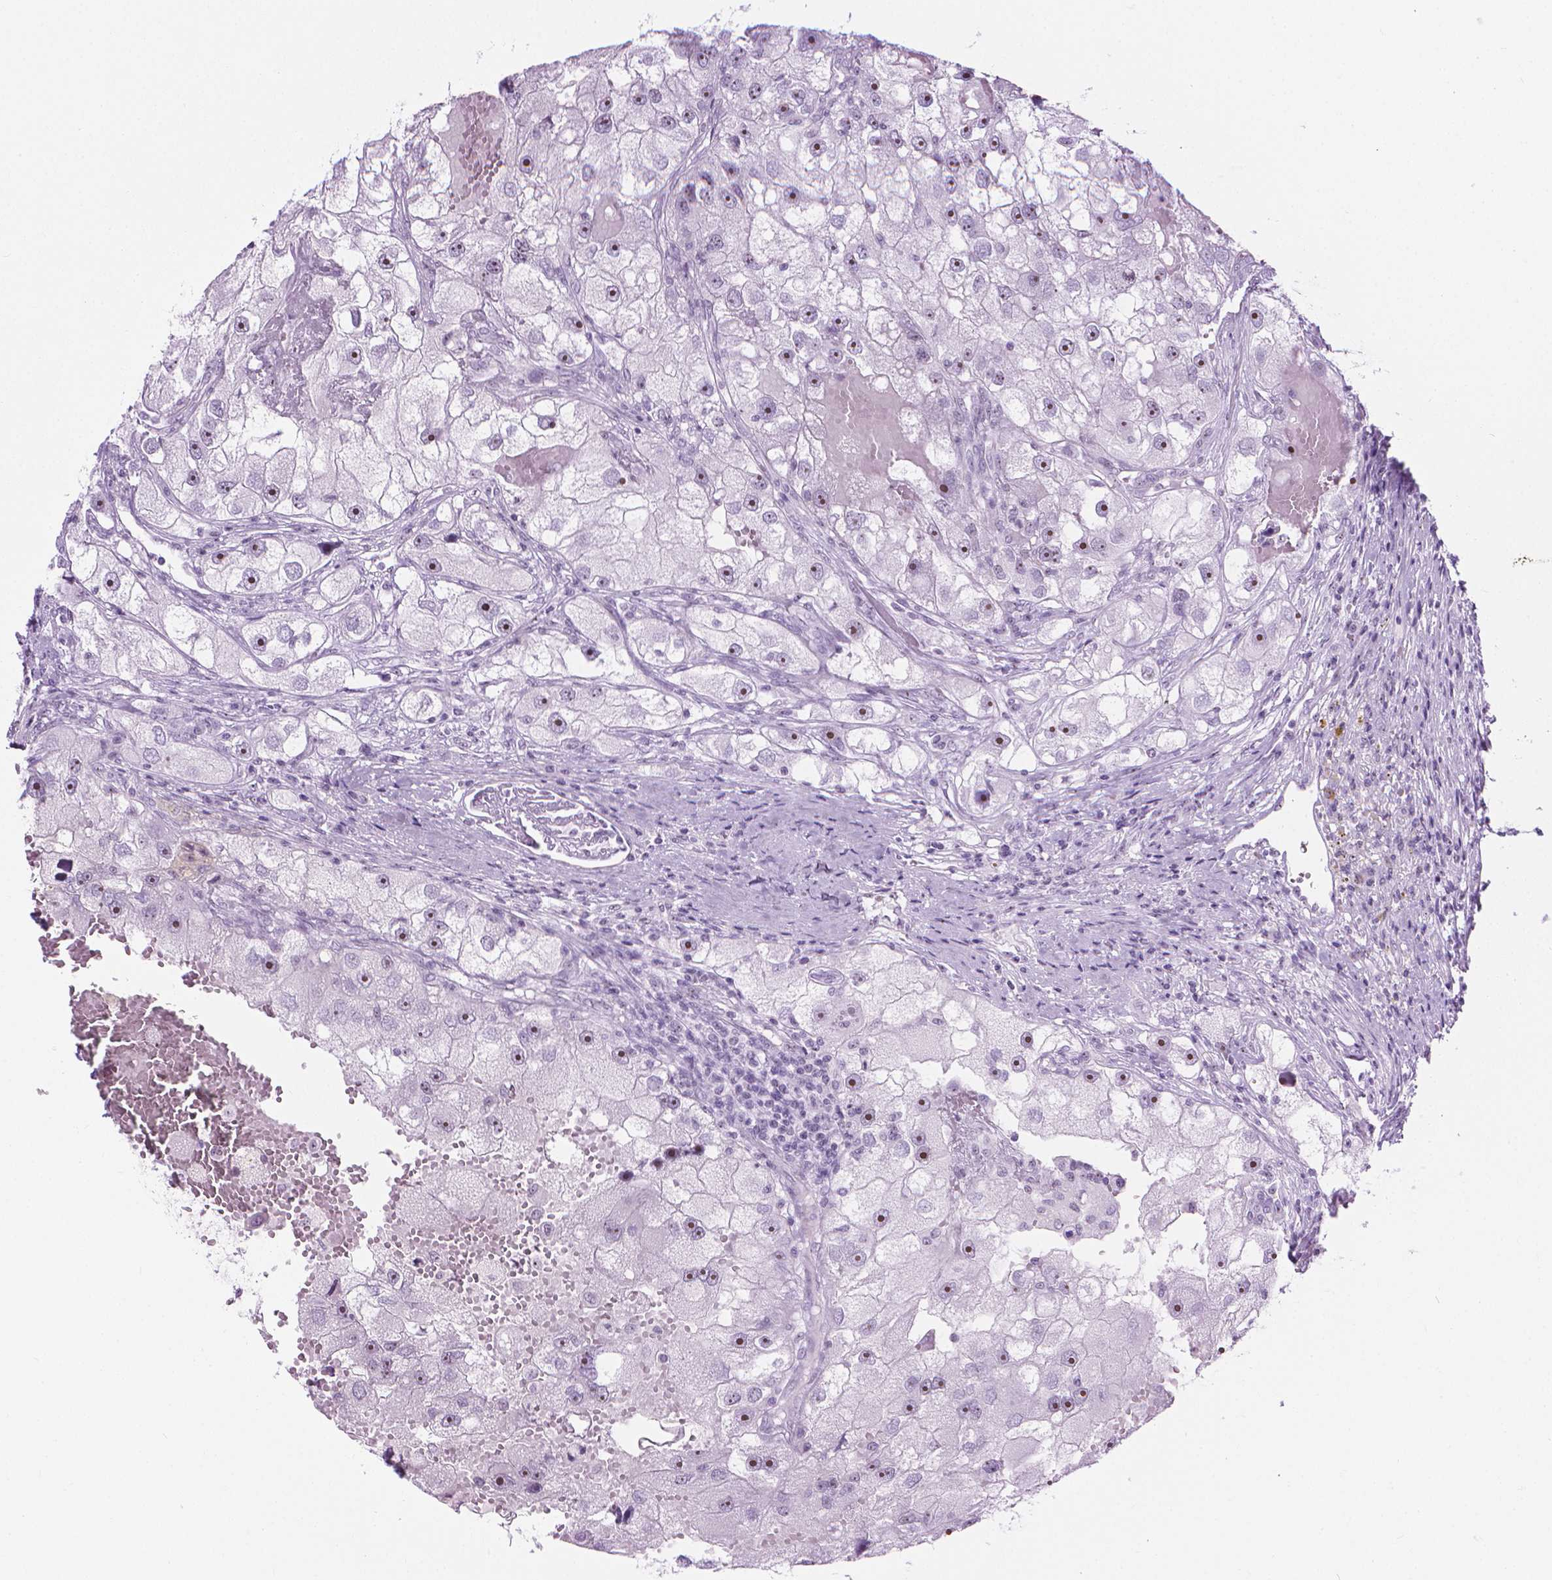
{"staining": {"intensity": "moderate", "quantity": "25%-75%", "location": "nuclear"}, "tissue": "renal cancer", "cell_type": "Tumor cells", "image_type": "cancer", "snomed": [{"axis": "morphology", "description": "Adenocarcinoma, NOS"}, {"axis": "topography", "description": "Kidney"}], "caption": "A histopathology image of renal cancer stained for a protein reveals moderate nuclear brown staining in tumor cells. Using DAB (brown) and hematoxylin (blue) stains, captured at high magnification using brightfield microscopy.", "gene": "NOL7", "patient": {"sex": "male", "age": 63}}